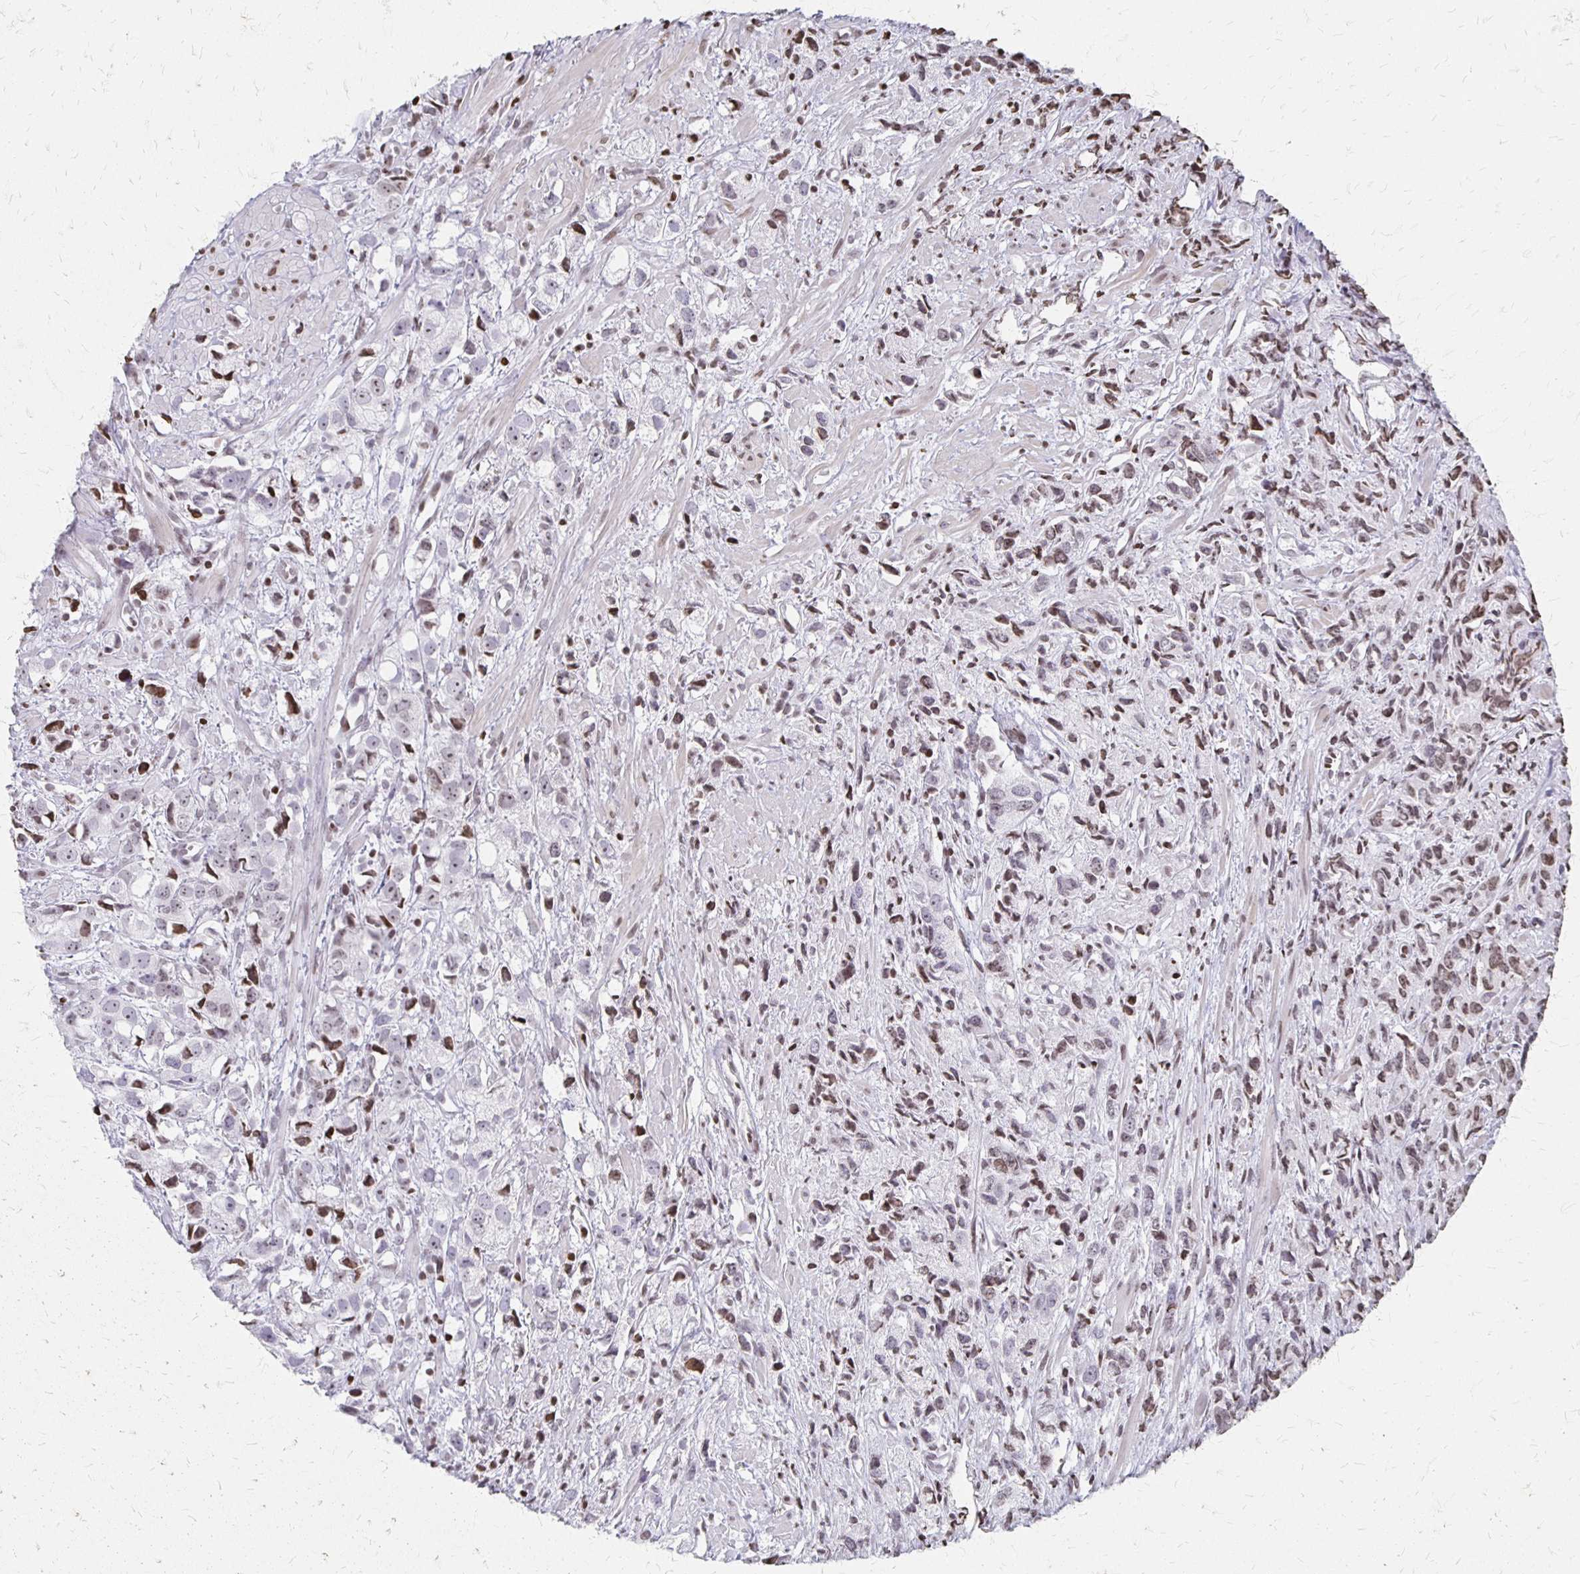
{"staining": {"intensity": "weak", "quantity": "25%-75%", "location": "nuclear"}, "tissue": "prostate cancer", "cell_type": "Tumor cells", "image_type": "cancer", "snomed": [{"axis": "morphology", "description": "Adenocarcinoma, High grade"}, {"axis": "topography", "description": "Prostate"}], "caption": "Prostate cancer tissue reveals weak nuclear staining in about 25%-75% of tumor cells, visualized by immunohistochemistry. The protein of interest is shown in brown color, while the nuclei are stained blue.", "gene": "ZNF280C", "patient": {"sex": "male", "age": 58}}